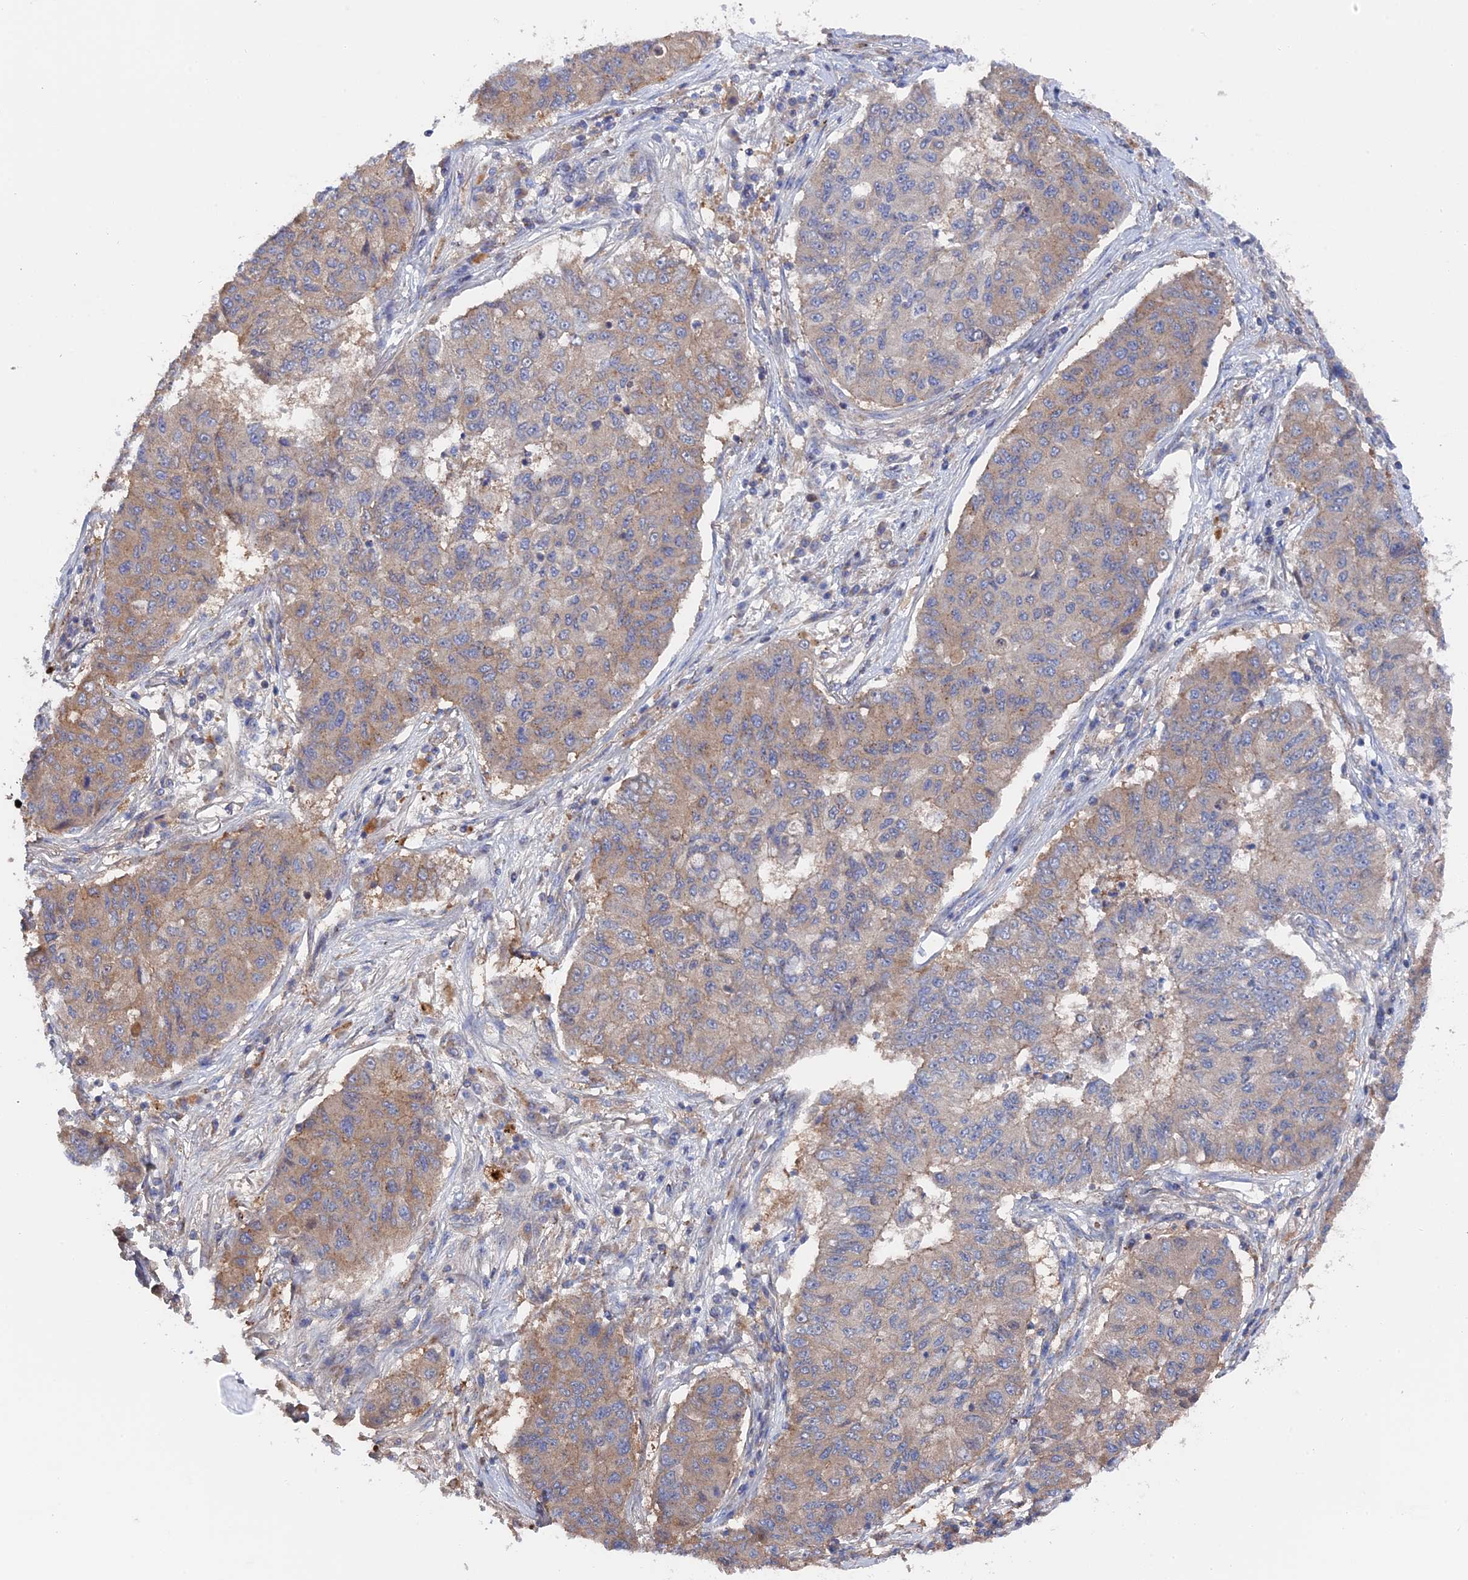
{"staining": {"intensity": "weak", "quantity": "25%-75%", "location": "cytoplasmic/membranous"}, "tissue": "lung cancer", "cell_type": "Tumor cells", "image_type": "cancer", "snomed": [{"axis": "morphology", "description": "Squamous cell carcinoma, NOS"}, {"axis": "topography", "description": "Lung"}], "caption": "High-power microscopy captured an immunohistochemistry histopathology image of lung squamous cell carcinoma, revealing weak cytoplasmic/membranous expression in about 25%-75% of tumor cells. (Brightfield microscopy of DAB IHC at high magnification).", "gene": "SMG9", "patient": {"sex": "male", "age": 74}}